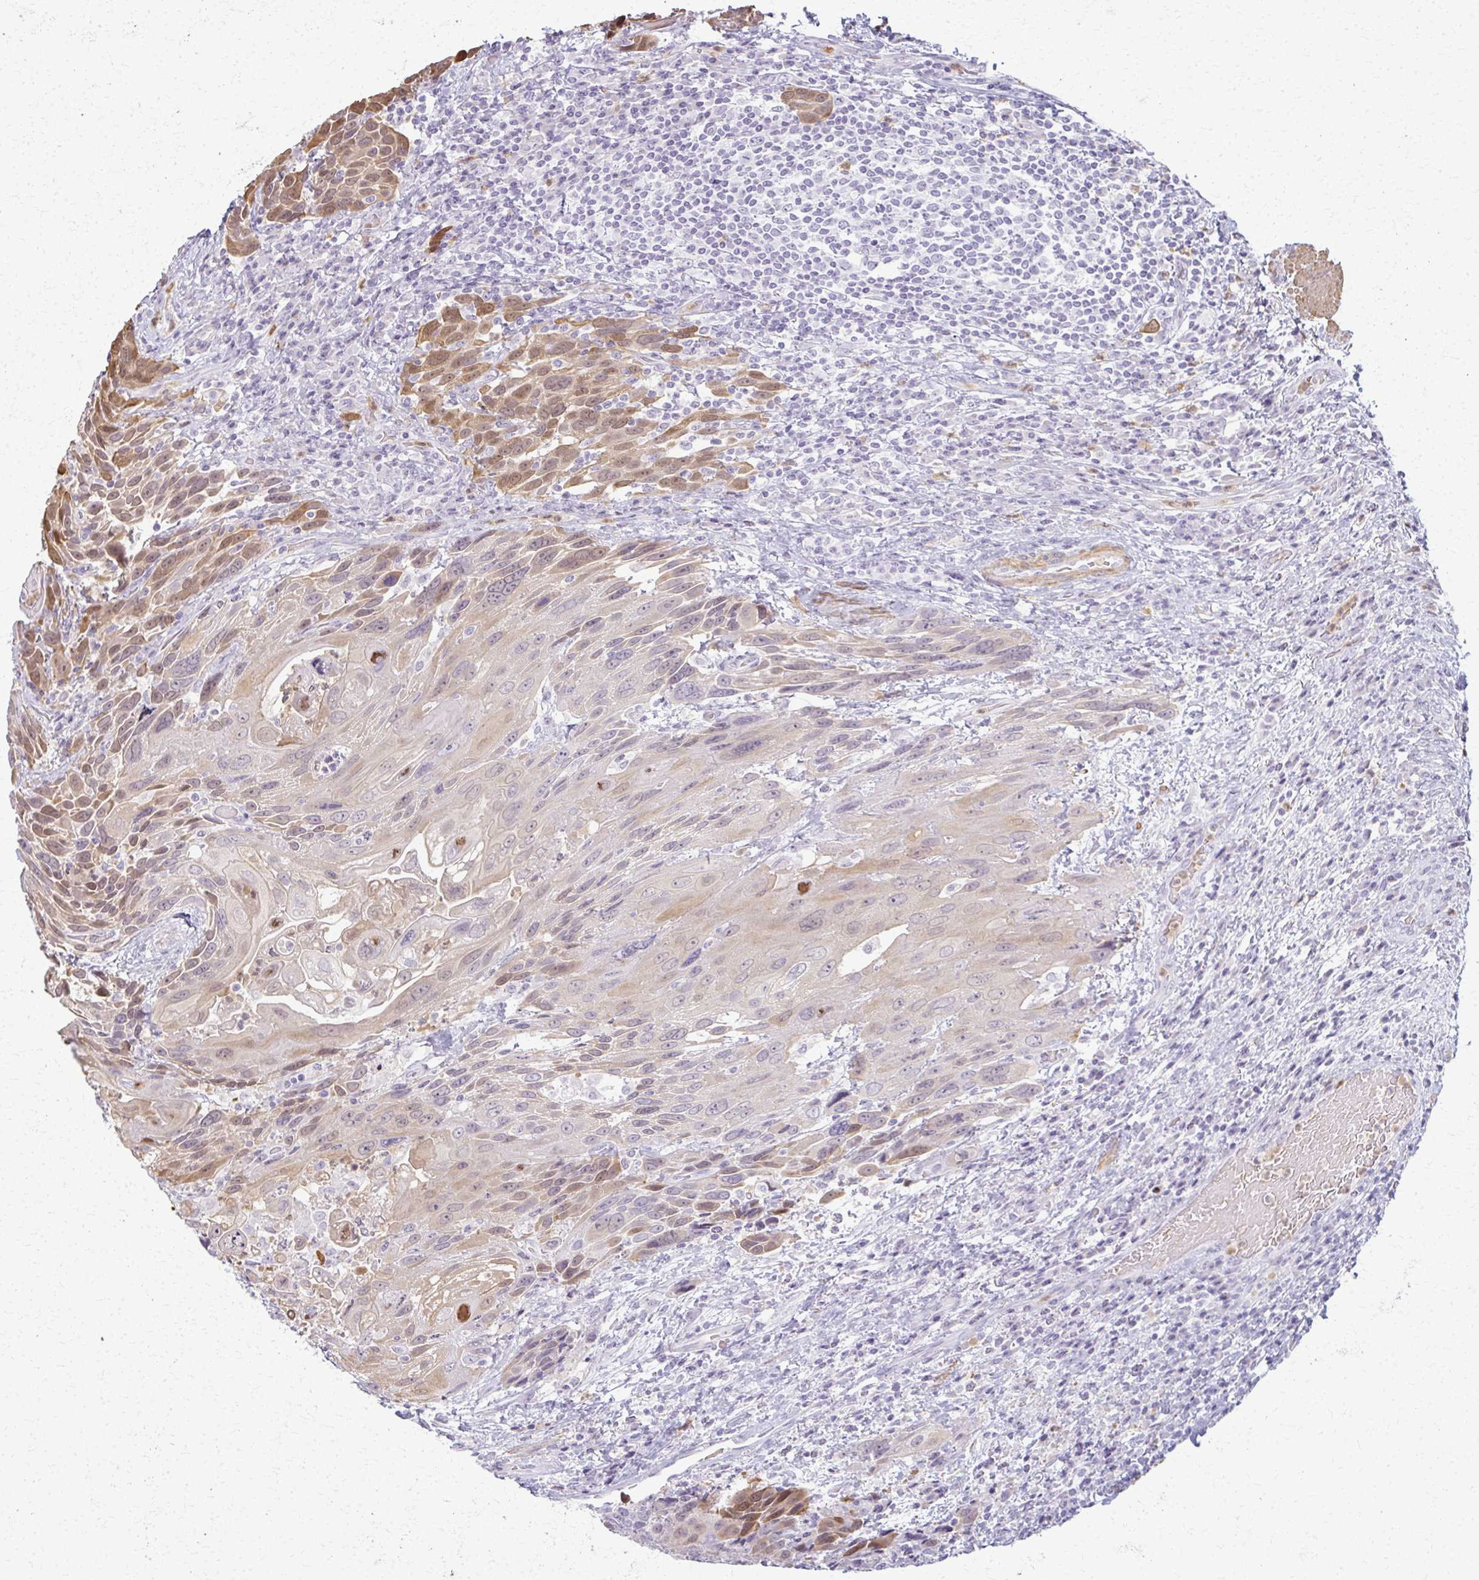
{"staining": {"intensity": "moderate", "quantity": "25%-75%", "location": "cytoplasmic/membranous,nuclear"}, "tissue": "urothelial cancer", "cell_type": "Tumor cells", "image_type": "cancer", "snomed": [{"axis": "morphology", "description": "Urothelial carcinoma, High grade"}, {"axis": "topography", "description": "Urinary bladder"}], "caption": "This is an image of immunohistochemistry staining of urothelial cancer, which shows moderate positivity in the cytoplasmic/membranous and nuclear of tumor cells.", "gene": "CA3", "patient": {"sex": "female", "age": 70}}